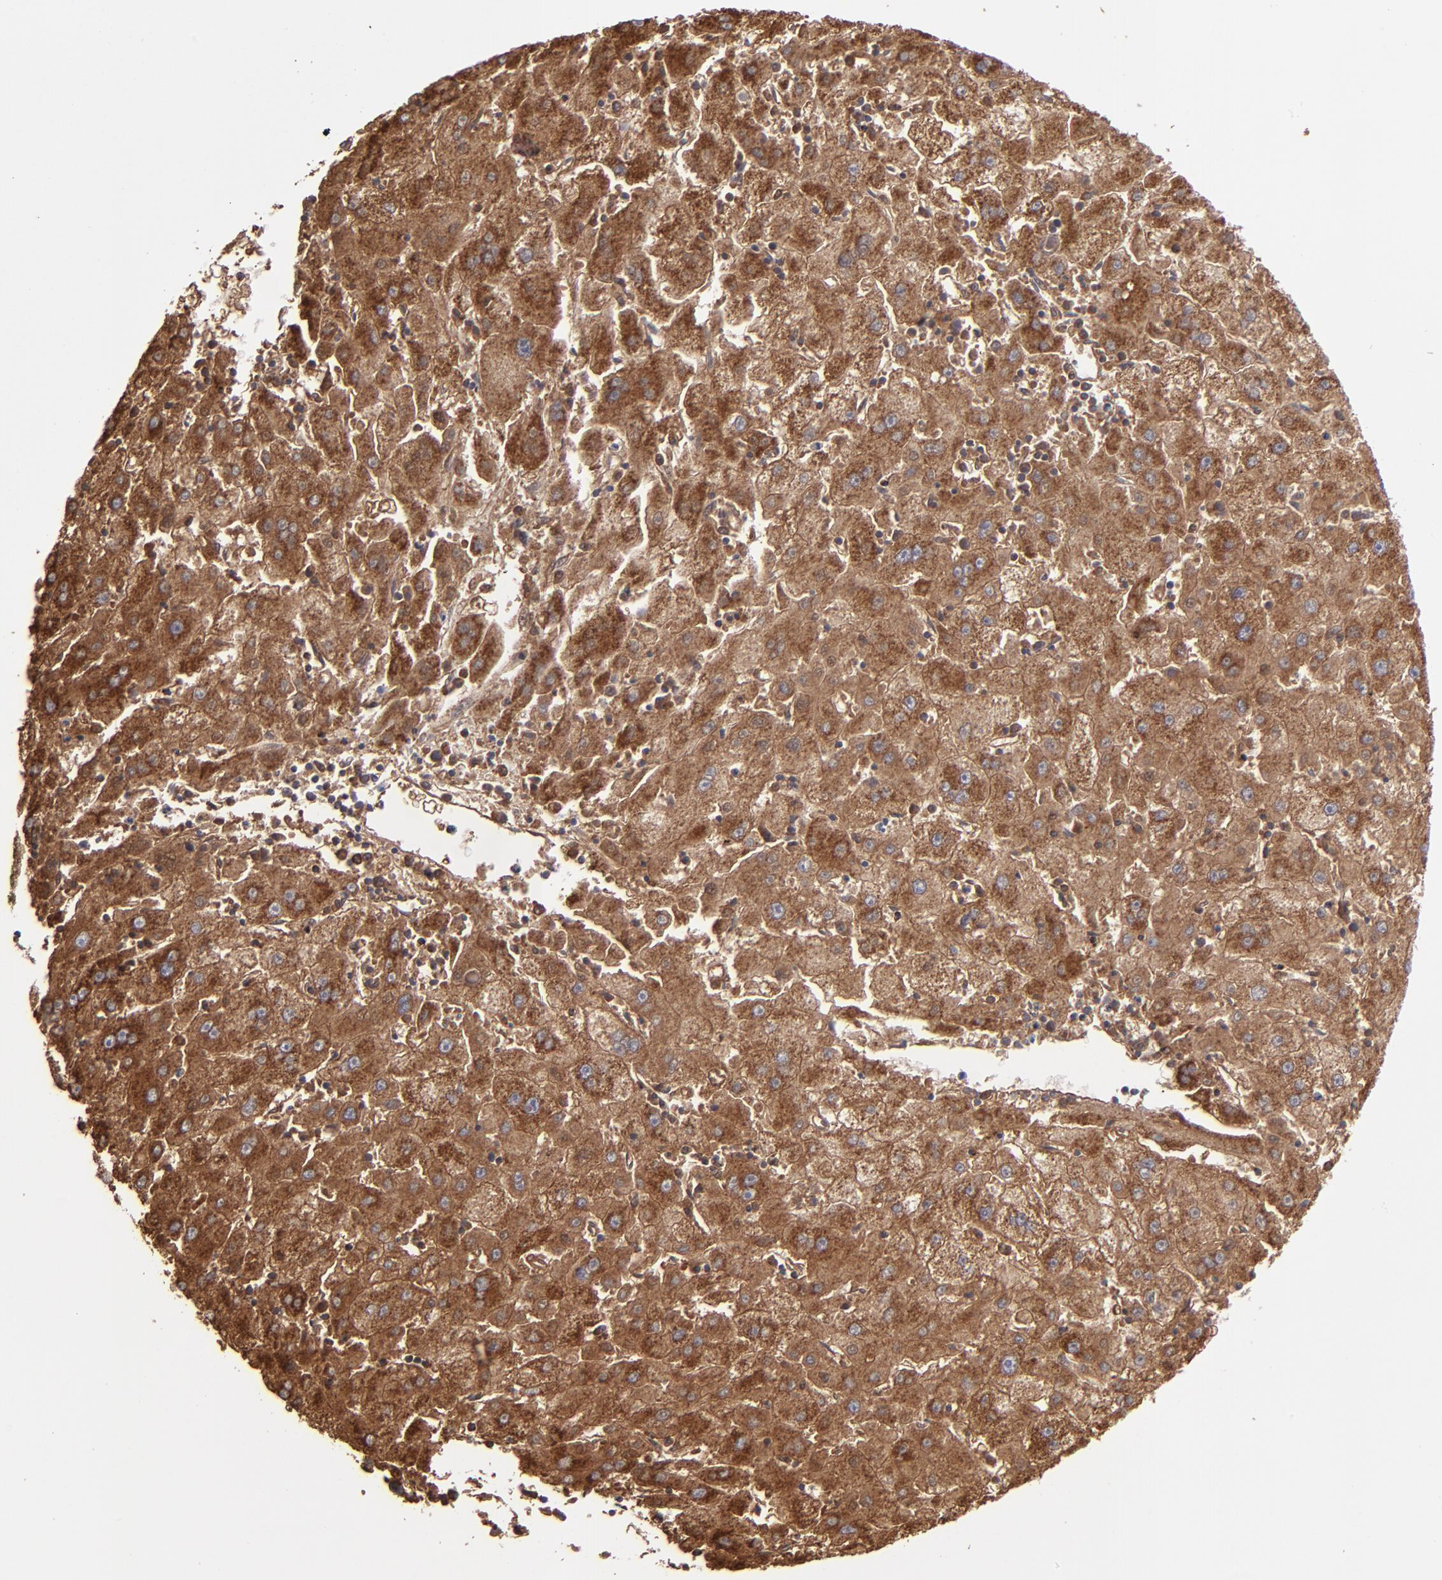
{"staining": {"intensity": "moderate", "quantity": ">75%", "location": "cytoplasmic/membranous"}, "tissue": "liver cancer", "cell_type": "Tumor cells", "image_type": "cancer", "snomed": [{"axis": "morphology", "description": "Carcinoma, Hepatocellular, NOS"}, {"axis": "topography", "description": "Liver"}], "caption": "Brown immunohistochemical staining in human liver cancer reveals moderate cytoplasmic/membranous expression in about >75% of tumor cells. The protein is stained brown, and the nuclei are stained in blue (DAB IHC with brightfield microscopy, high magnification).", "gene": "SLC15A1", "patient": {"sex": "male", "age": 72}}